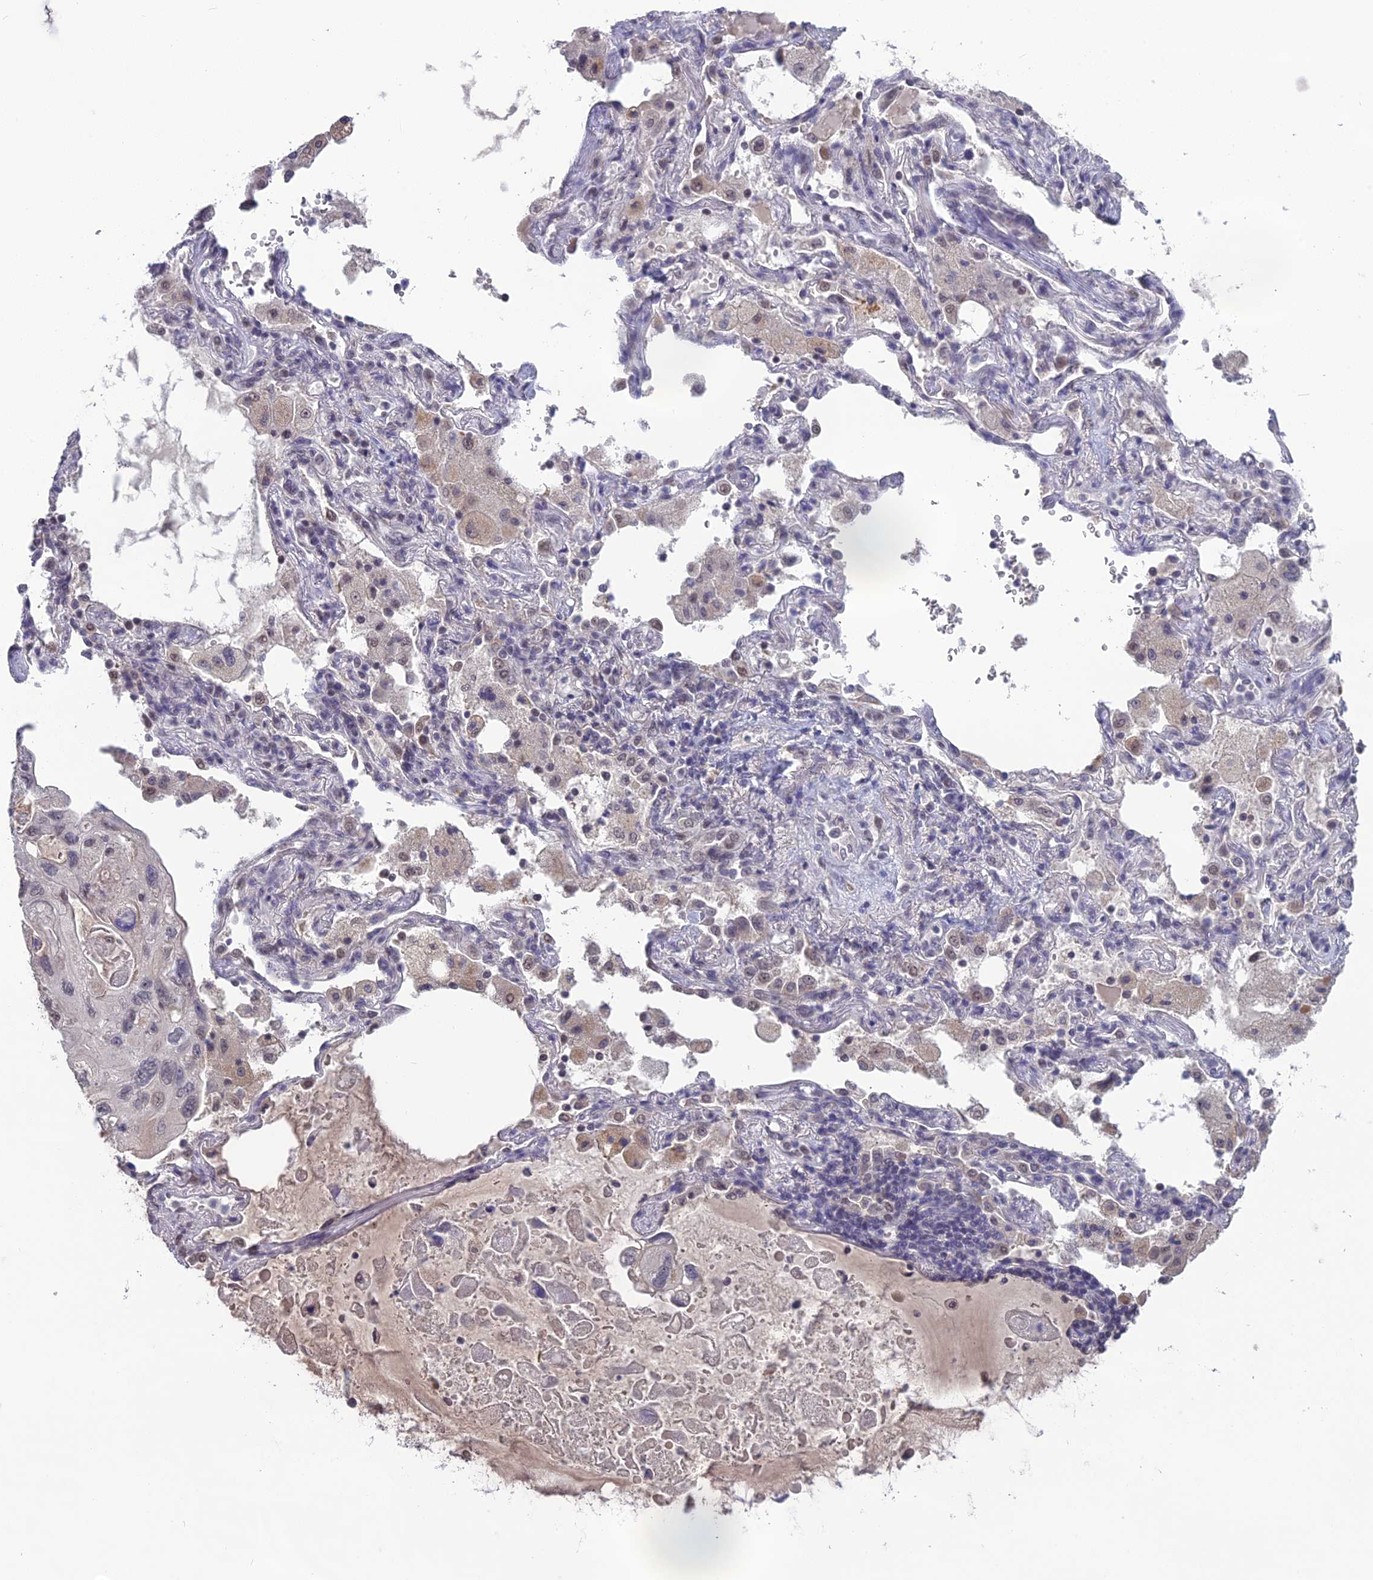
{"staining": {"intensity": "moderate", "quantity": "<25%", "location": "nuclear"}, "tissue": "lung cancer", "cell_type": "Tumor cells", "image_type": "cancer", "snomed": [{"axis": "morphology", "description": "Squamous cell carcinoma, NOS"}, {"axis": "topography", "description": "Lung"}], "caption": "This photomicrograph shows lung cancer stained with IHC to label a protein in brown. The nuclear of tumor cells show moderate positivity for the protein. Nuclei are counter-stained blue.", "gene": "MT-CO3", "patient": {"sex": "female", "age": 73}}